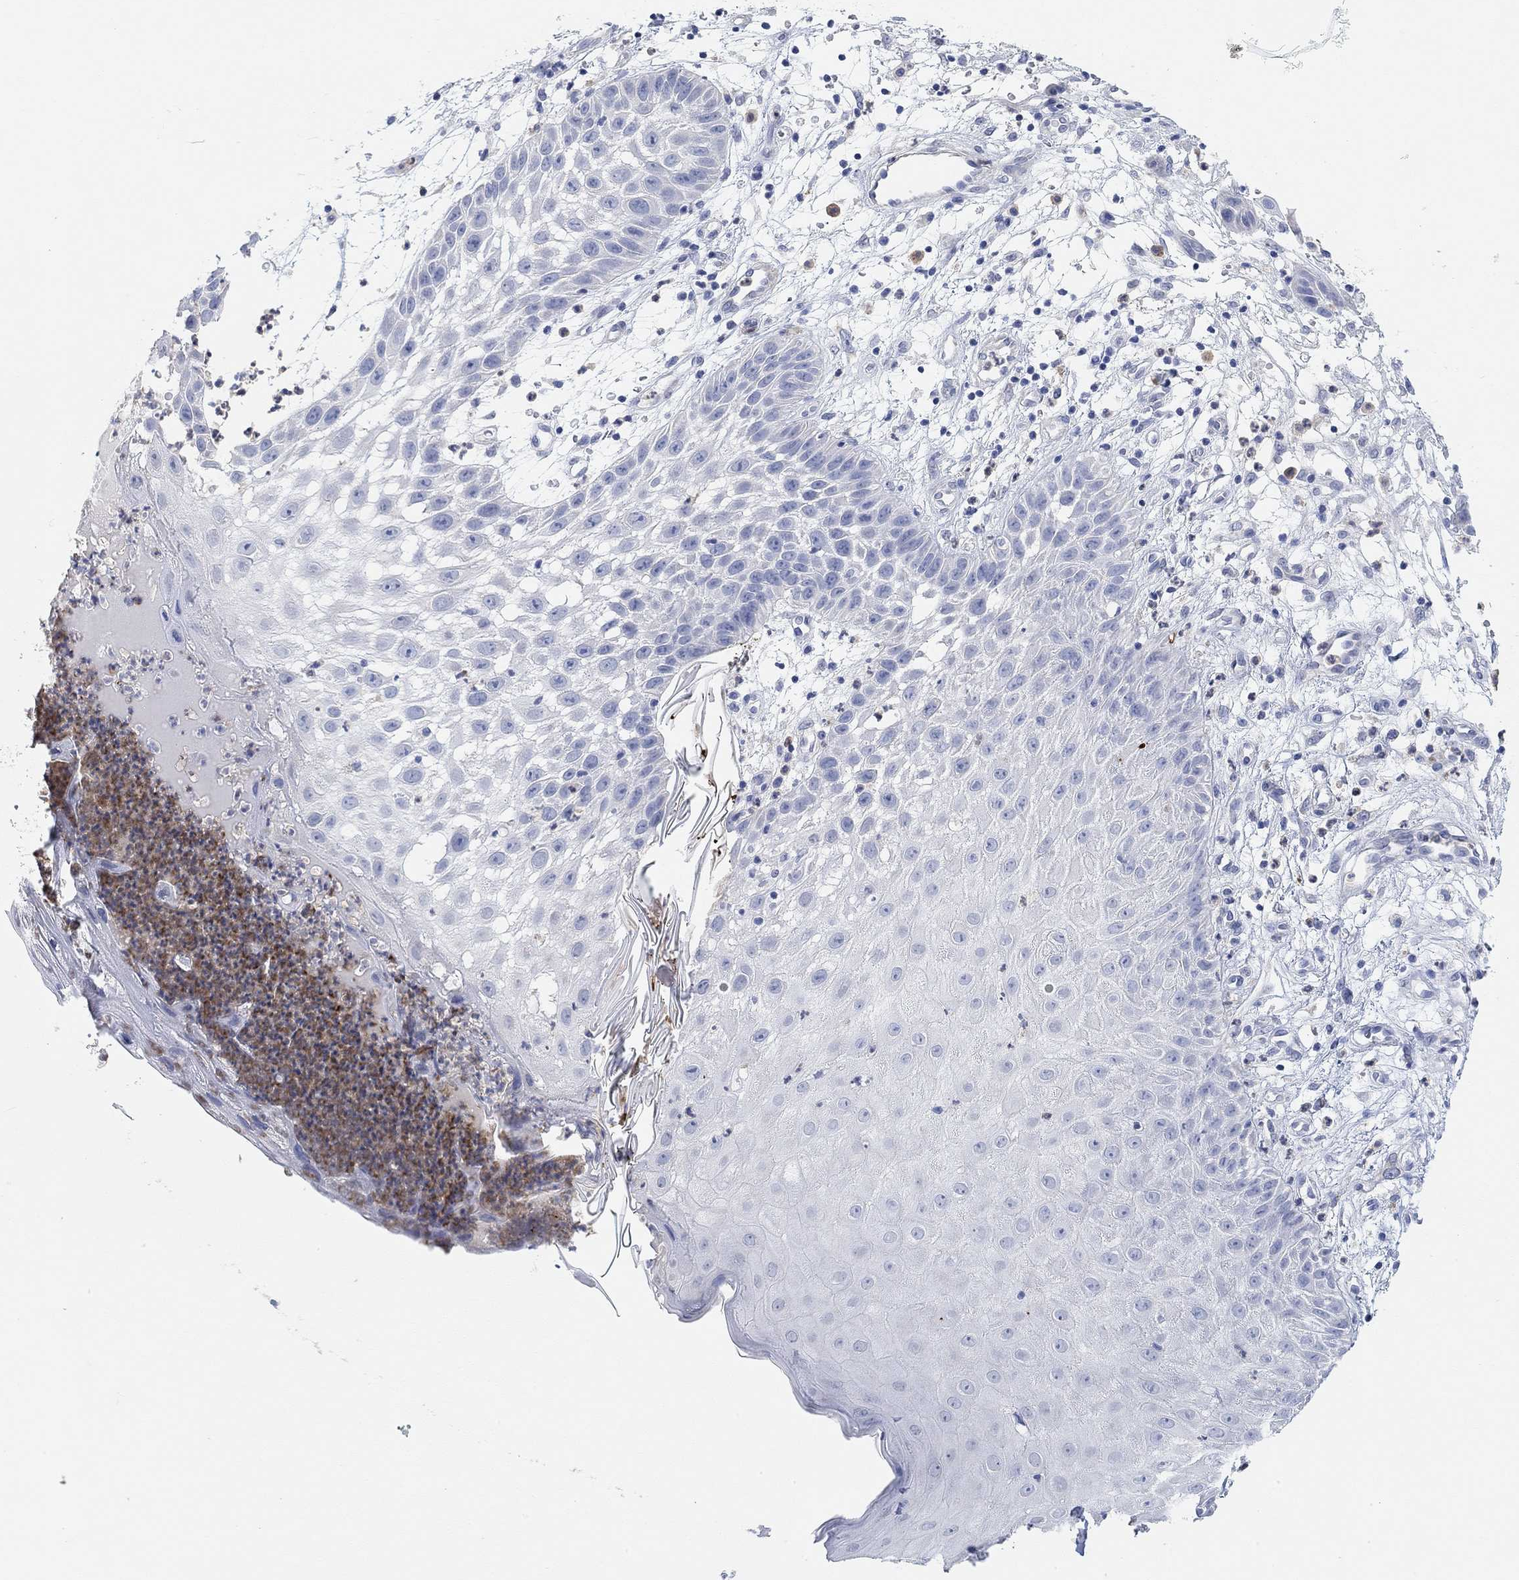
{"staining": {"intensity": "negative", "quantity": "none", "location": "none"}, "tissue": "skin cancer", "cell_type": "Tumor cells", "image_type": "cancer", "snomed": [{"axis": "morphology", "description": "Normal tissue, NOS"}, {"axis": "morphology", "description": "Squamous cell carcinoma, NOS"}, {"axis": "topography", "description": "Skin"}], "caption": "An immunohistochemistry (IHC) histopathology image of skin squamous cell carcinoma is shown. There is no staining in tumor cells of skin squamous cell carcinoma. (Immunohistochemistry (ihc), brightfield microscopy, high magnification).", "gene": "VAT1L", "patient": {"sex": "male", "age": 79}}